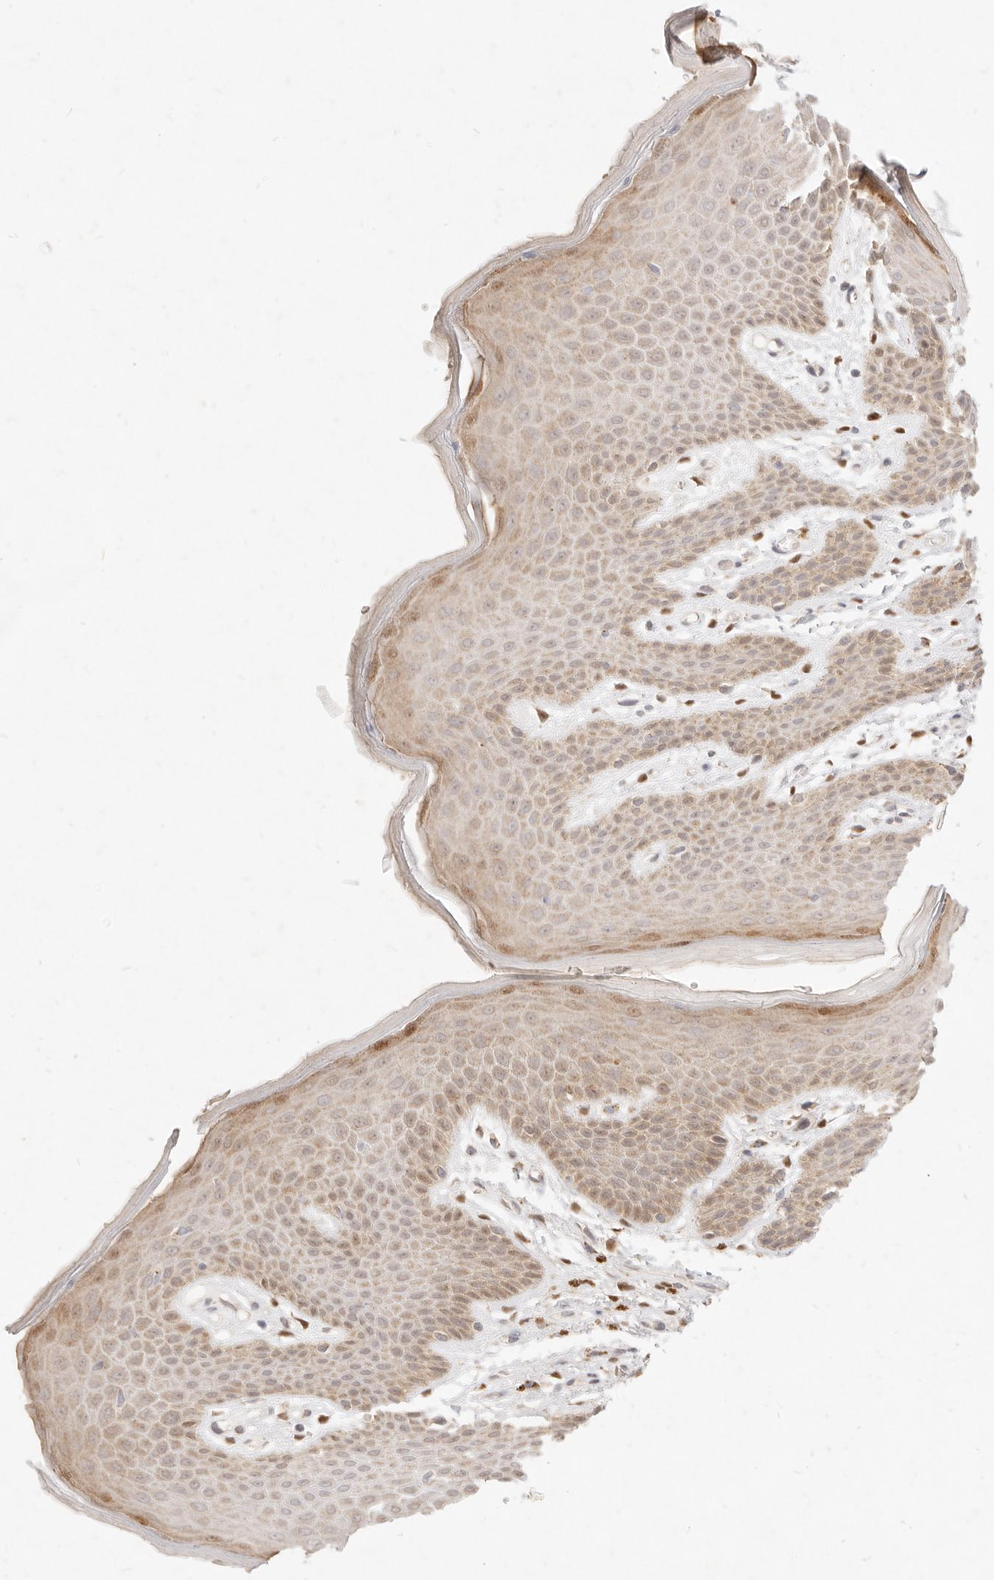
{"staining": {"intensity": "moderate", "quantity": "25%-75%", "location": "cytoplasmic/membranous,nuclear"}, "tissue": "skin", "cell_type": "Epidermal cells", "image_type": "normal", "snomed": [{"axis": "morphology", "description": "Normal tissue, NOS"}, {"axis": "topography", "description": "Anal"}], "caption": "Unremarkable skin demonstrates moderate cytoplasmic/membranous,nuclear positivity in about 25%-75% of epidermal cells, visualized by immunohistochemistry. (DAB IHC with brightfield microscopy, high magnification).", "gene": "ASCL3", "patient": {"sex": "male", "age": 74}}